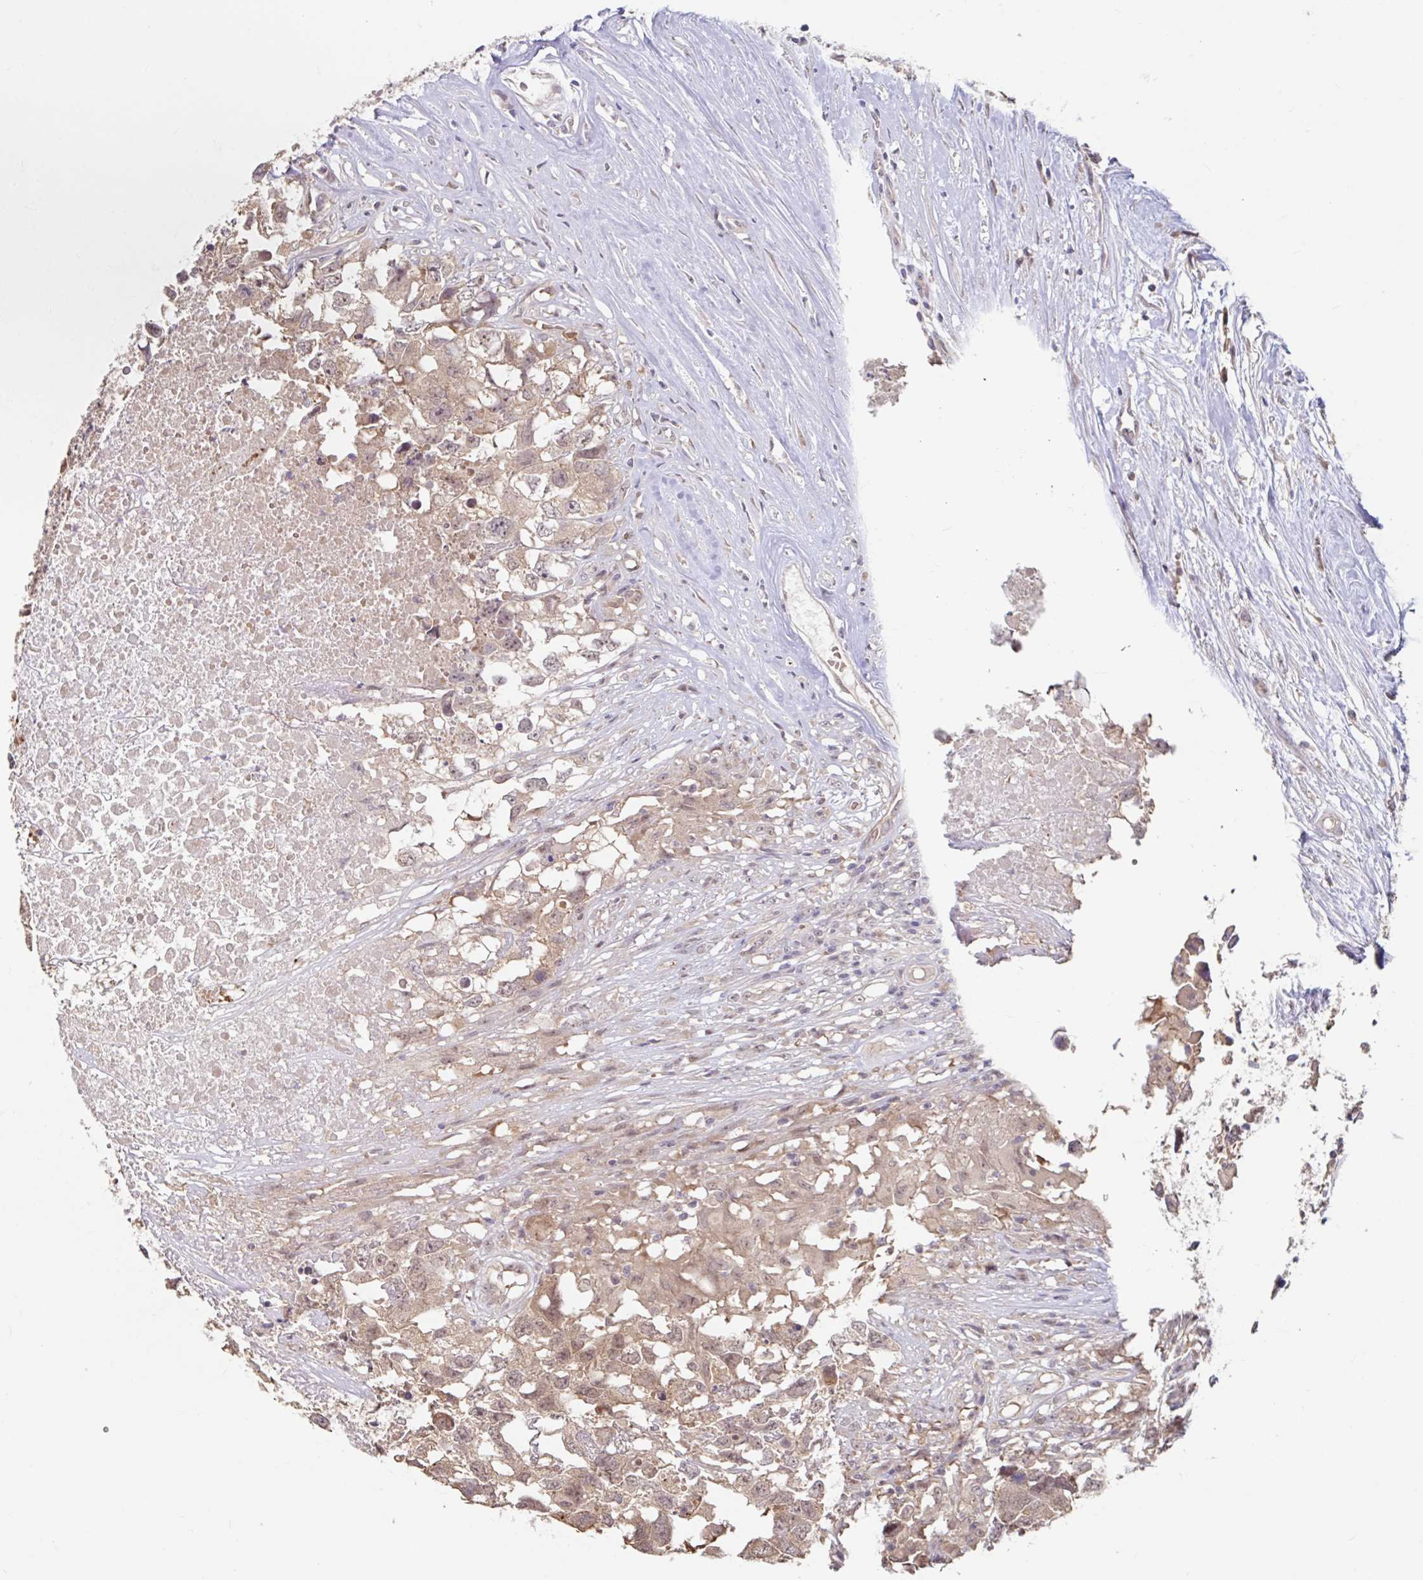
{"staining": {"intensity": "weak", "quantity": ">75%", "location": "cytoplasmic/membranous,nuclear"}, "tissue": "testis cancer", "cell_type": "Tumor cells", "image_type": "cancer", "snomed": [{"axis": "morphology", "description": "Carcinoma, Embryonal, NOS"}, {"axis": "topography", "description": "Testis"}], "caption": "Testis cancer (embryonal carcinoma) was stained to show a protein in brown. There is low levels of weak cytoplasmic/membranous and nuclear staining in about >75% of tumor cells. (DAB = brown stain, brightfield microscopy at high magnification).", "gene": "STYXL1", "patient": {"sex": "male", "age": 83}}